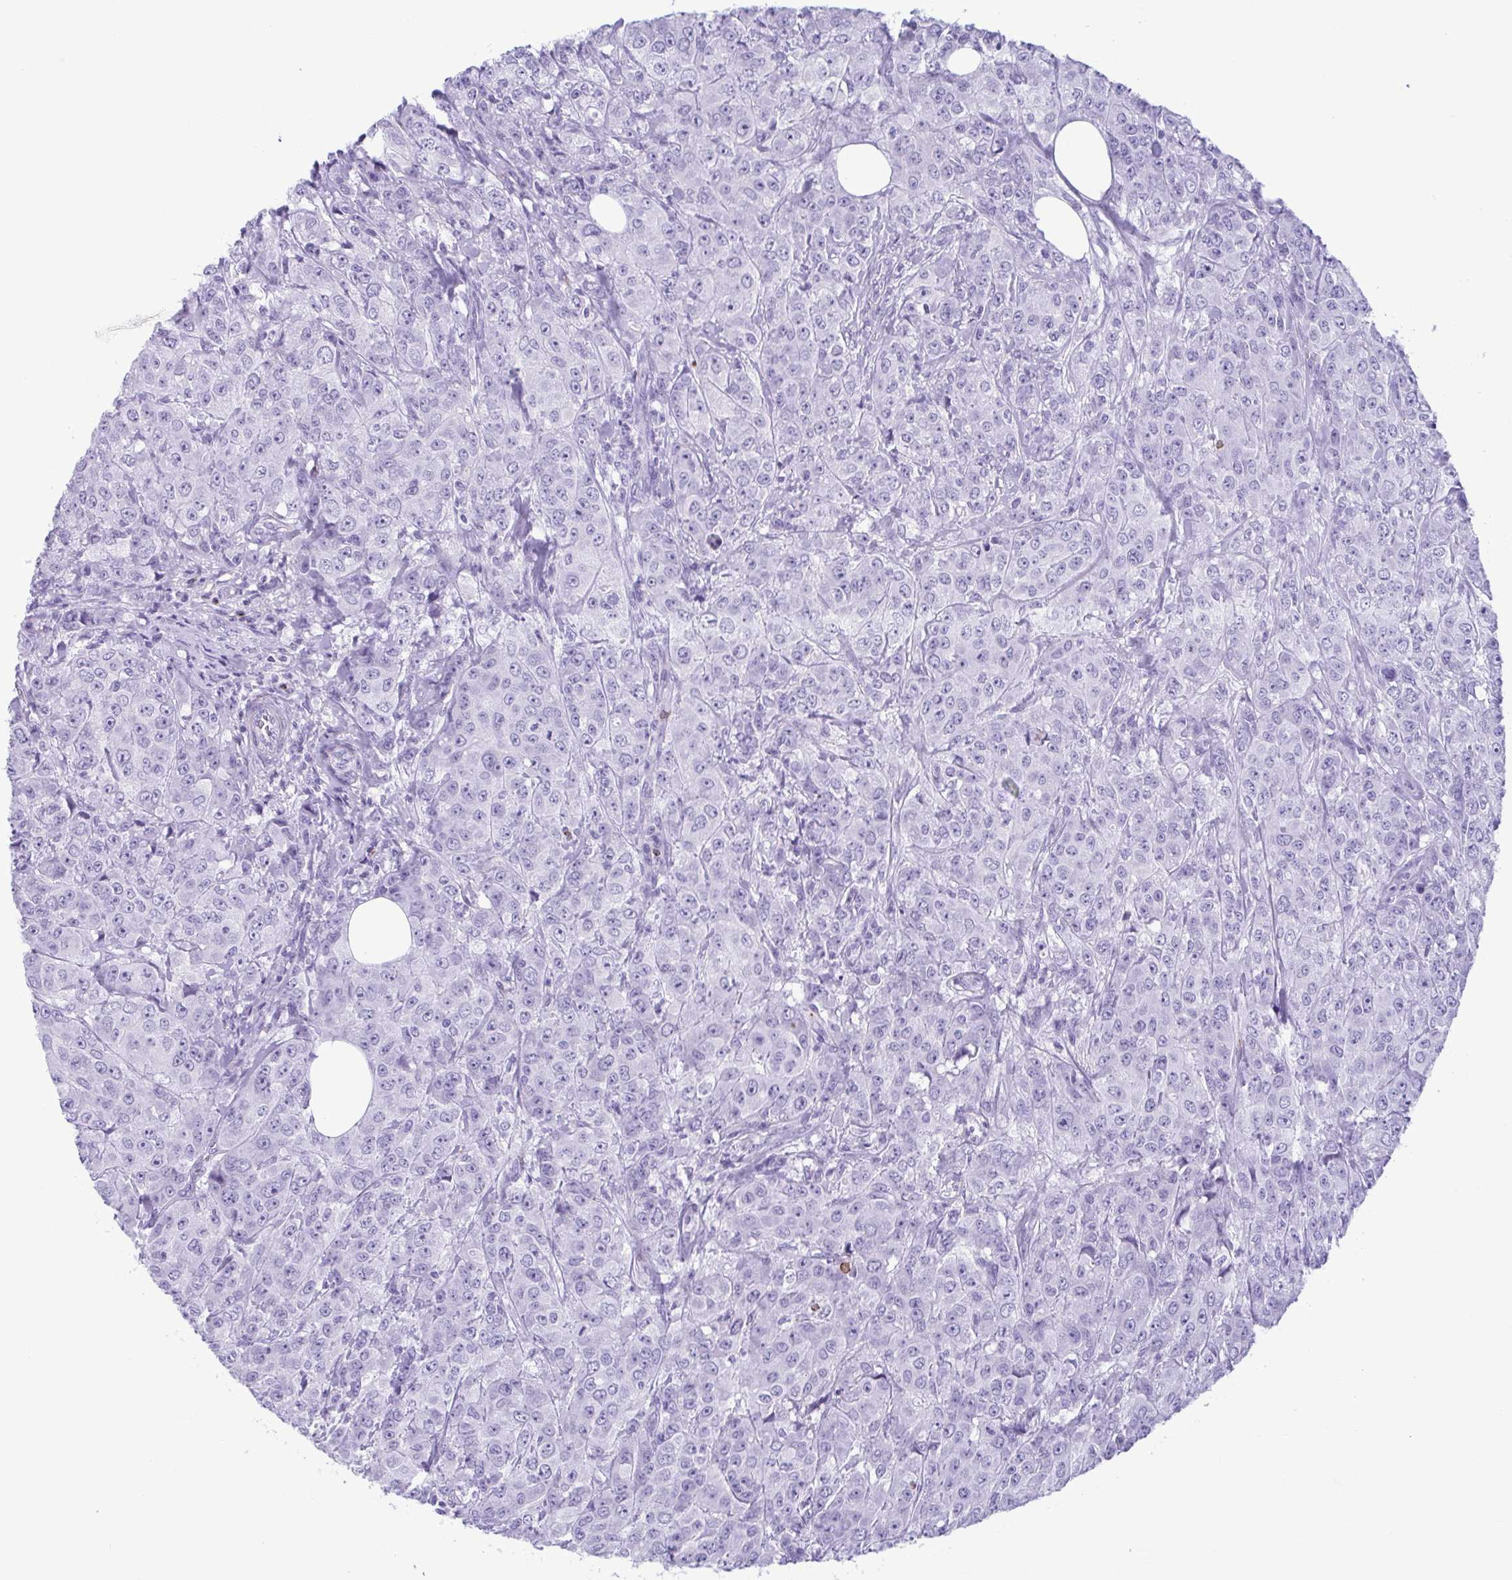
{"staining": {"intensity": "negative", "quantity": "none", "location": "none"}, "tissue": "breast cancer", "cell_type": "Tumor cells", "image_type": "cancer", "snomed": [{"axis": "morphology", "description": "Normal tissue, NOS"}, {"axis": "morphology", "description": "Duct carcinoma"}, {"axis": "topography", "description": "Breast"}], "caption": "High magnification brightfield microscopy of infiltrating ductal carcinoma (breast) stained with DAB (3,3'-diaminobenzidine) (brown) and counterstained with hematoxylin (blue): tumor cells show no significant expression. (DAB IHC with hematoxylin counter stain).", "gene": "TCEAL3", "patient": {"sex": "female", "age": 43}}